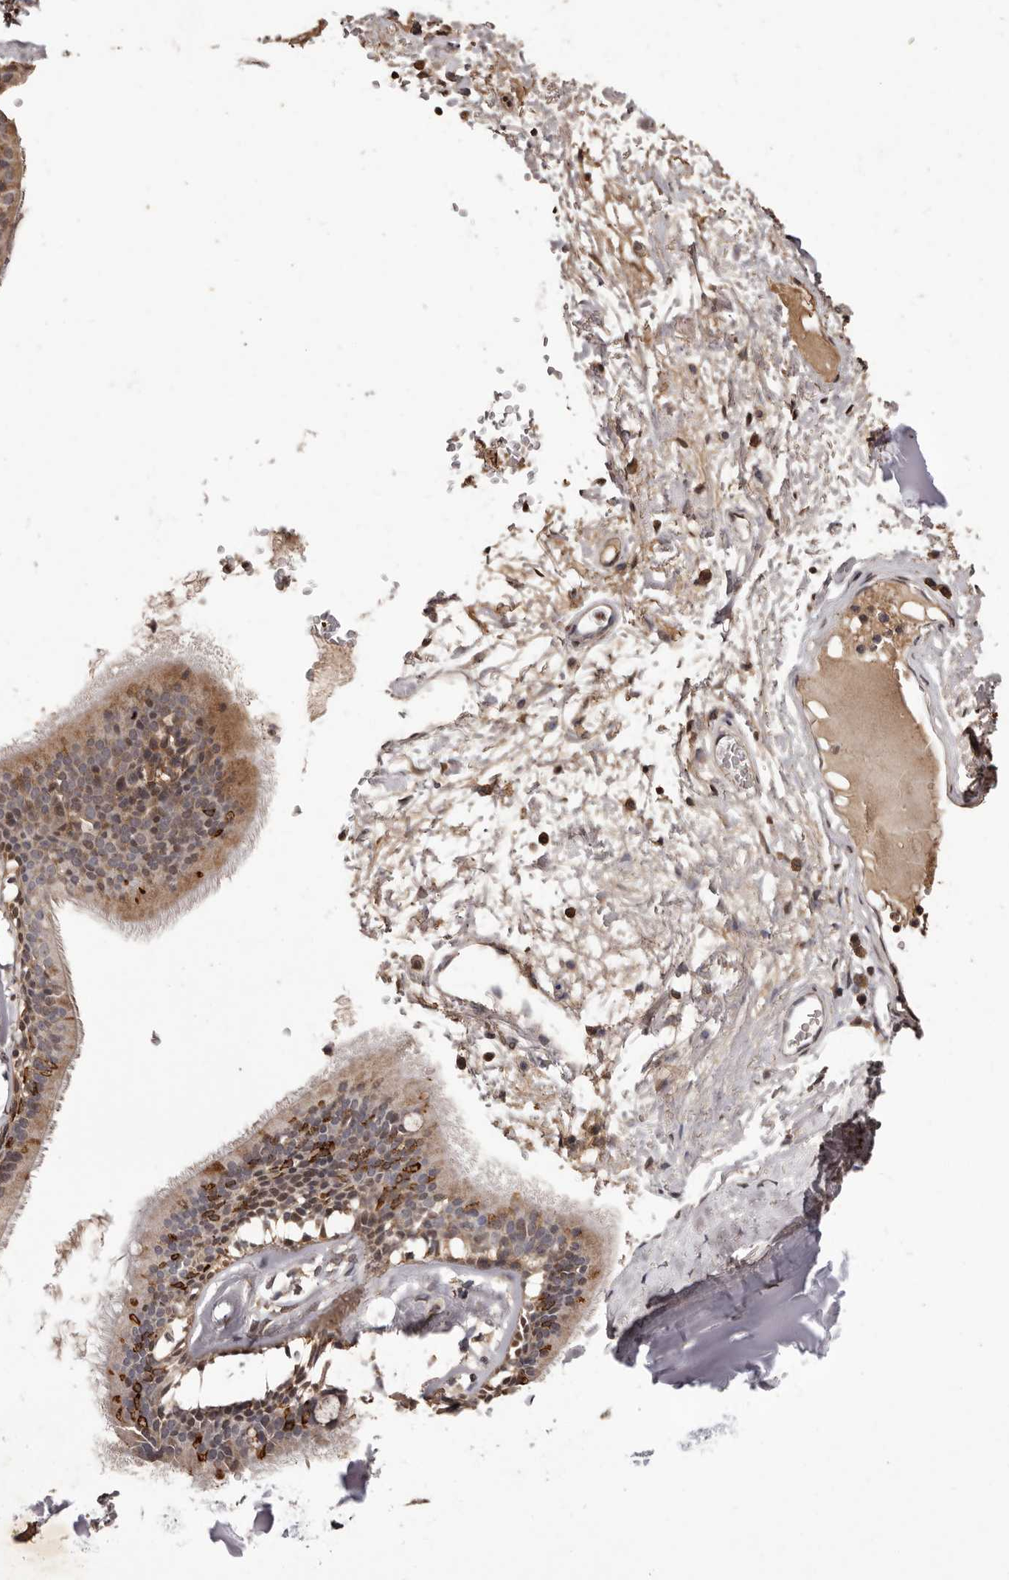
{"staining": {"intensity": "strong", "quantity": ">75%", "location": "cytoplasmic/membranous,nuclear"}, "tissue": "adipose tissue", "cell_type": "Adipocytes", "image_type": "normal", "snomed": [{"axis": "morphology", "description": "Normal tissue, NOS"}, {"axis": "topography", "description": "Cartilage tissue"}], "caption": "Immunohistochemistry of unremarkable human adipose tissue shows high levels of strong cytoplasmic/membranous,nuclear staining in approximately >75% of adipocytes.", "gene": "NAV1", "patient": {"sex": "female", "age": 63}}